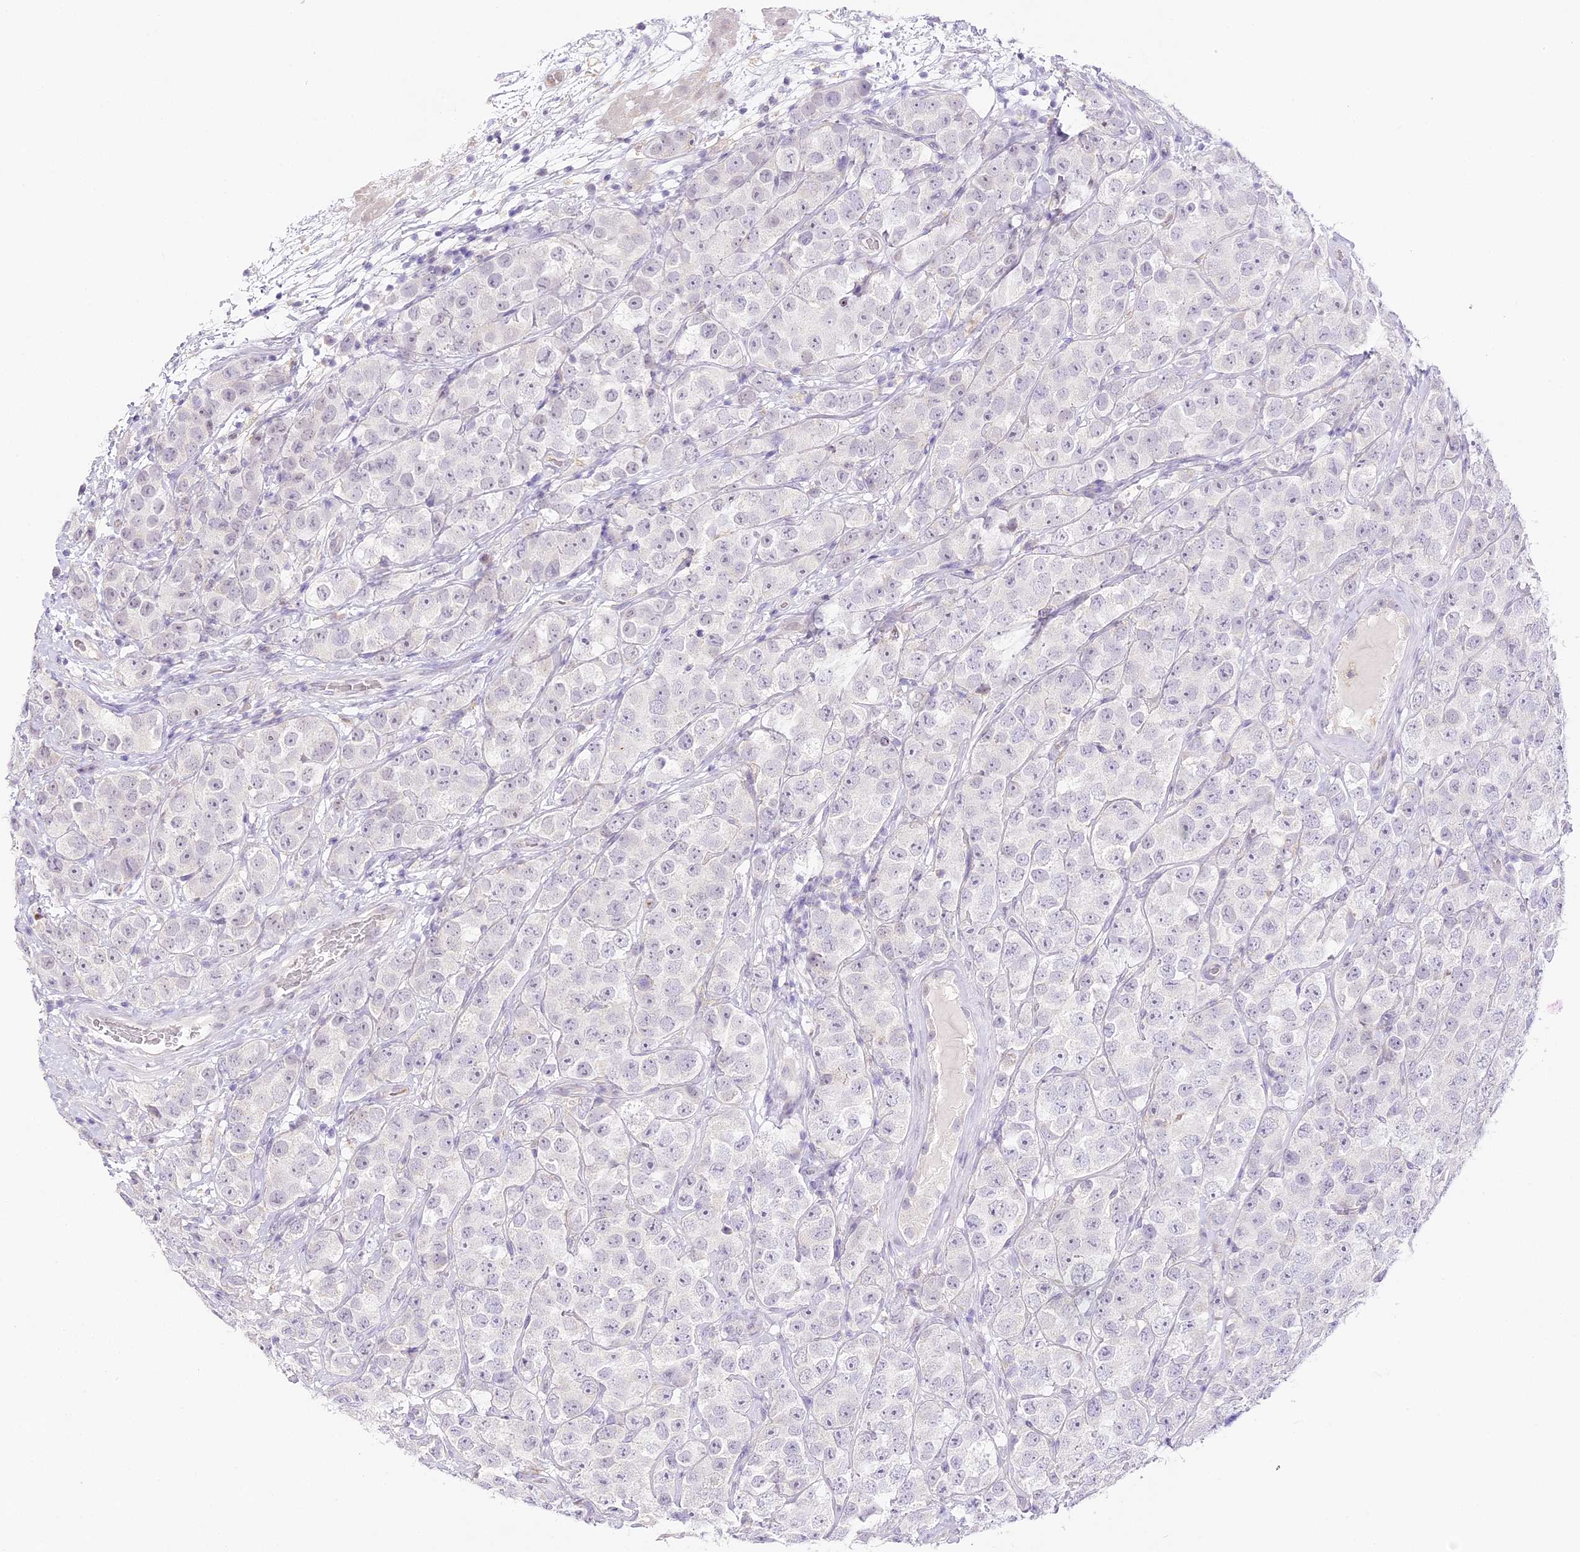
{"staining": {"intensity": "negative", "quantity": "none", "location": "none"}, "tissue": "testis cancer", "cell_type": "Tumor cells", "image_type": "cancer", "snomed": [{"axis": "morphology", "description": "Seminoma, NOS"}, {"axis": "topography", "description": "Testis"}], "caption": "A histopathology image of testis cancer stained for a protein shows no brown staining in tumor cells.", "gene": "CCDC30", "patient": {"sex": "male", "age": 28}}